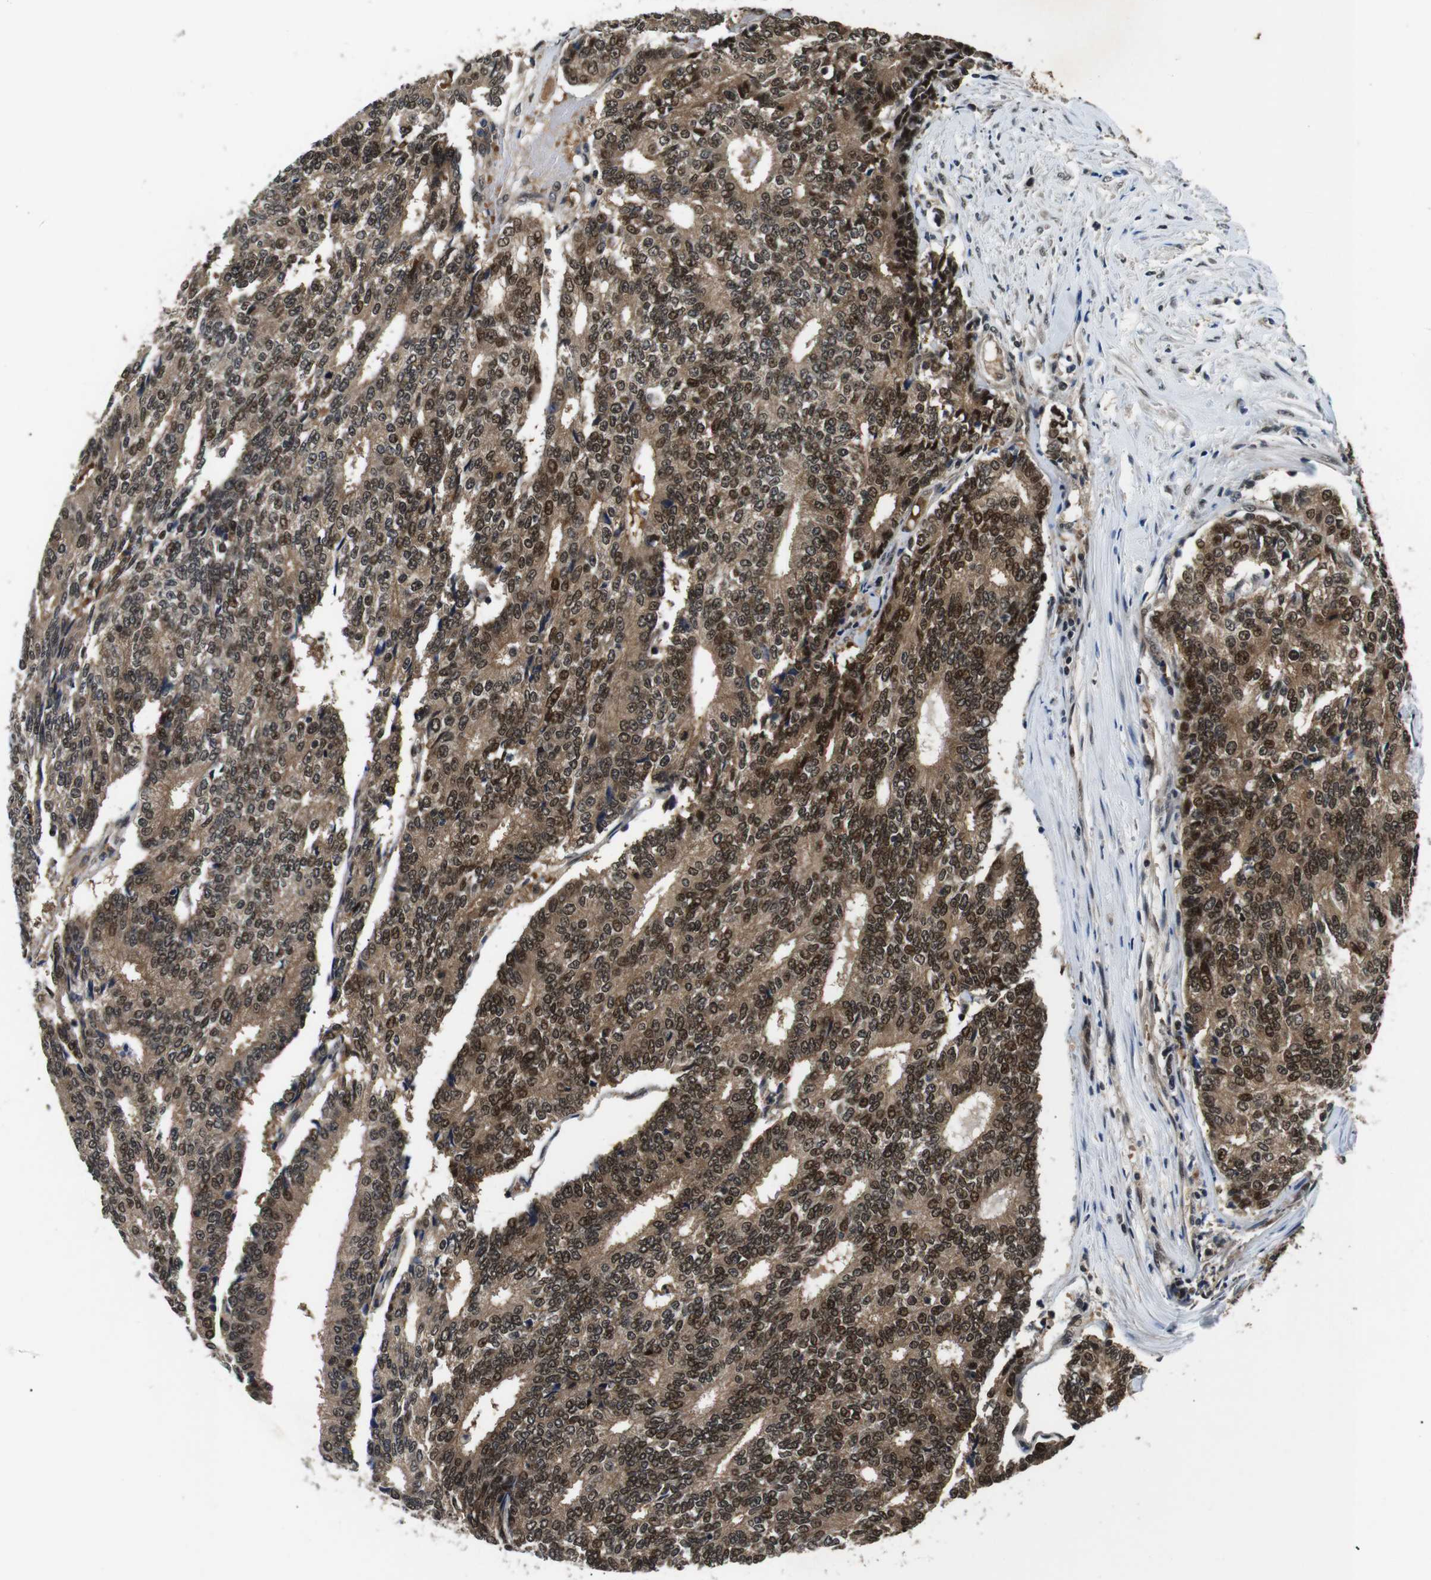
{"staining": {"intensity": "strong", "quantity": ">75%", "location": "cytoplasmic/membranous,nuclear"}, "tissue": "prostate cancer", "cell_type": "Tumor cells", "image_type": "cancer", "snomed": [{"axis": "morphology", "description": "Normal tissue, NOS"}, {"axis": "morphology", "description": "Adenocarcinoma, High grade"}, {"axis": "topography", "description": "Prostate"}, {"axis": "topography", "description": "Seminal veicle"}], "caption": "Tumor cells display high levels of strong cytoplasmic/membranous and nuclear staining in about >75% of cells in human high-grade adenocarcinoma (prostate).", "gene": "SKP1", "patient": {"sex": "male", "age": 55}}